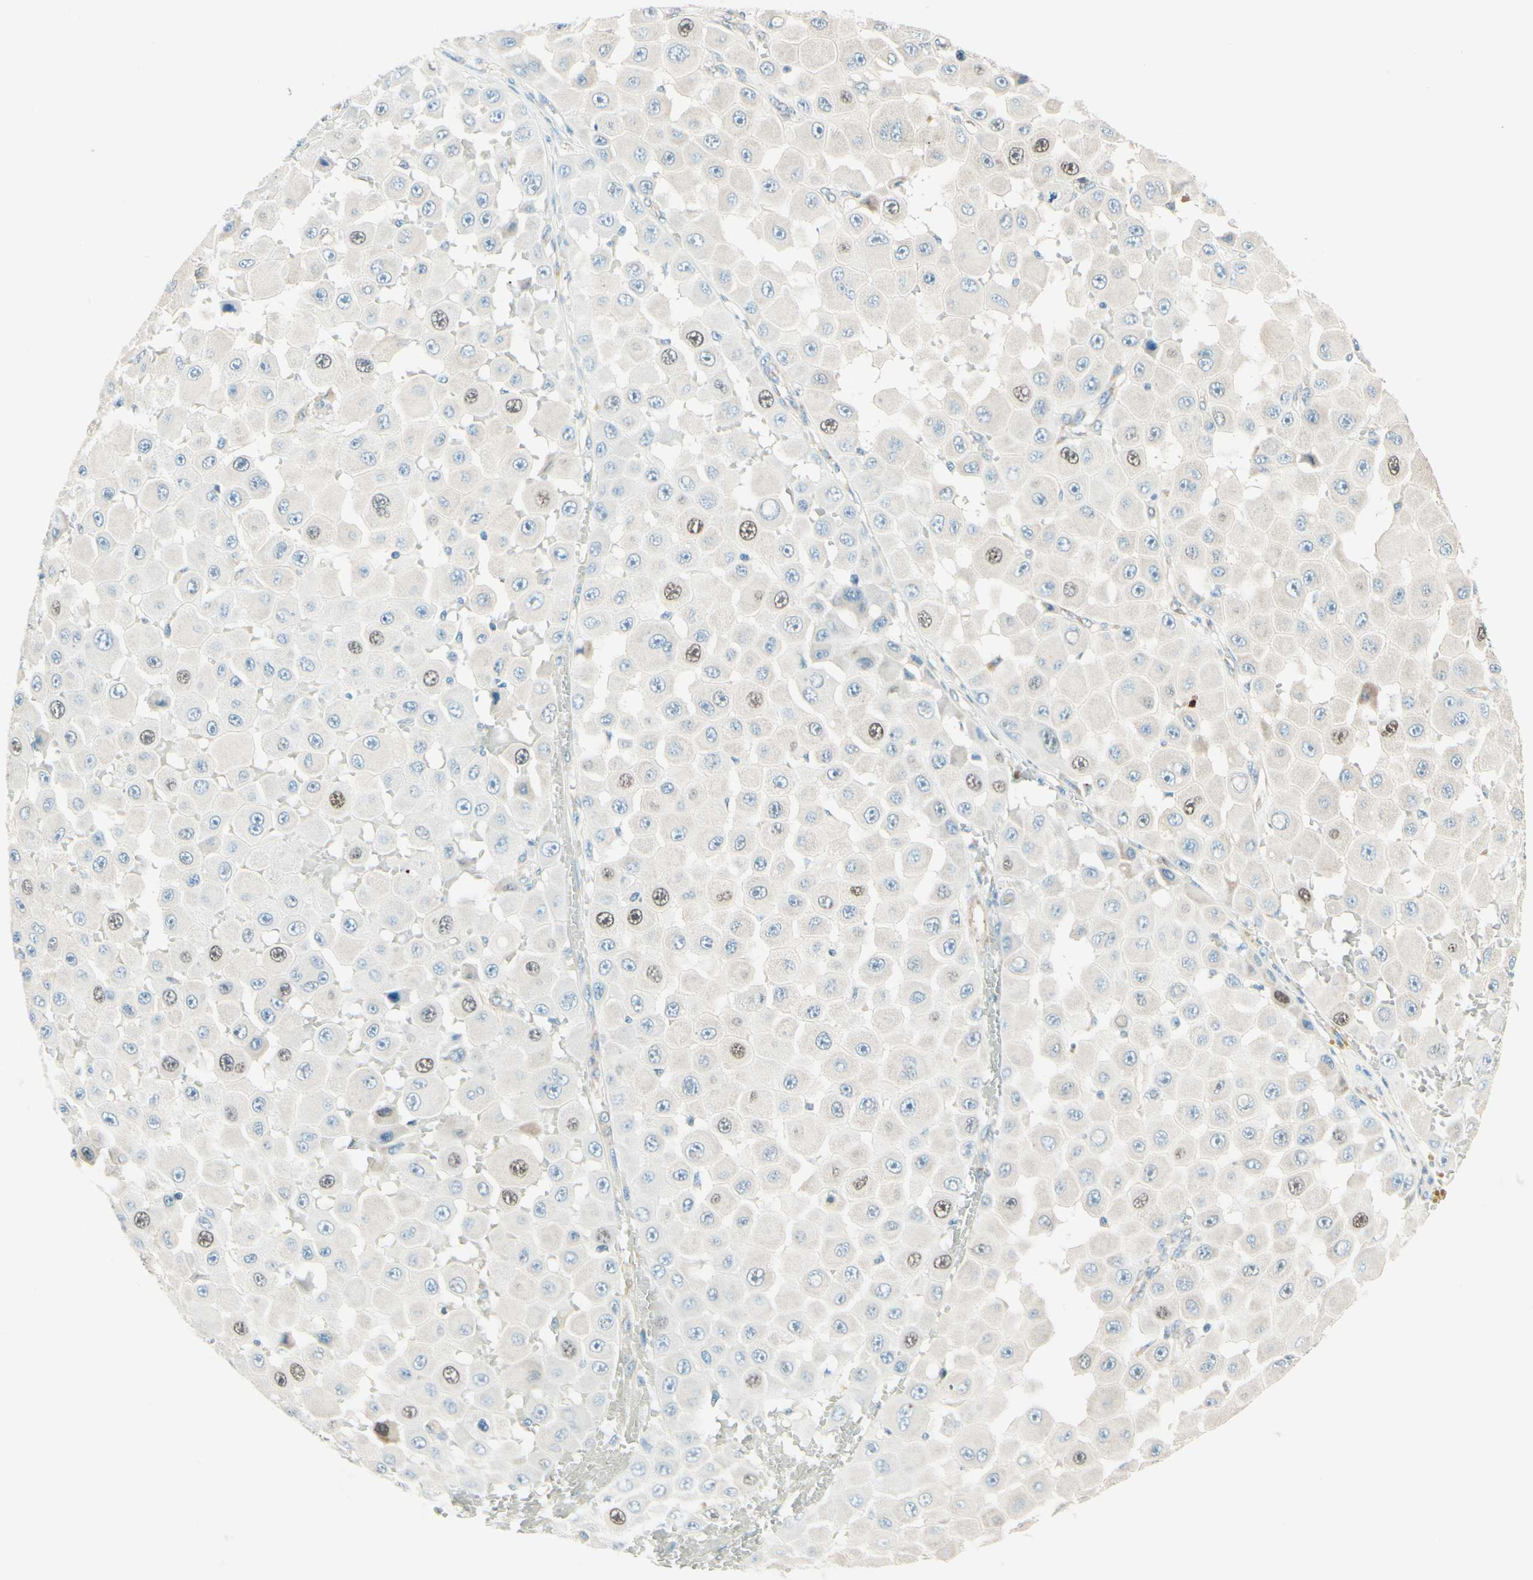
{"staining": {"intensity": "moderate", "quantity": "<25%", "location": "nuclear"}, "tissue": "melanoma", "cell_type": "Tumor cells", "image_type": "cancer", "snomed": [{"axis": "morphology", "description": "Malignant melanoma, NOS"}, {"axis": "topography", "description": "Skin"}], "caption": "Malignant melanoma was stained to show a protein in brown. There is low levels of moderate nuclear expression in about <25% of tumor cells. (DAB IHC, brown staining for protein, blue staining for nuclei).", "gene": "TAOK2", "patient": {"sex": "female", "age": 81}}